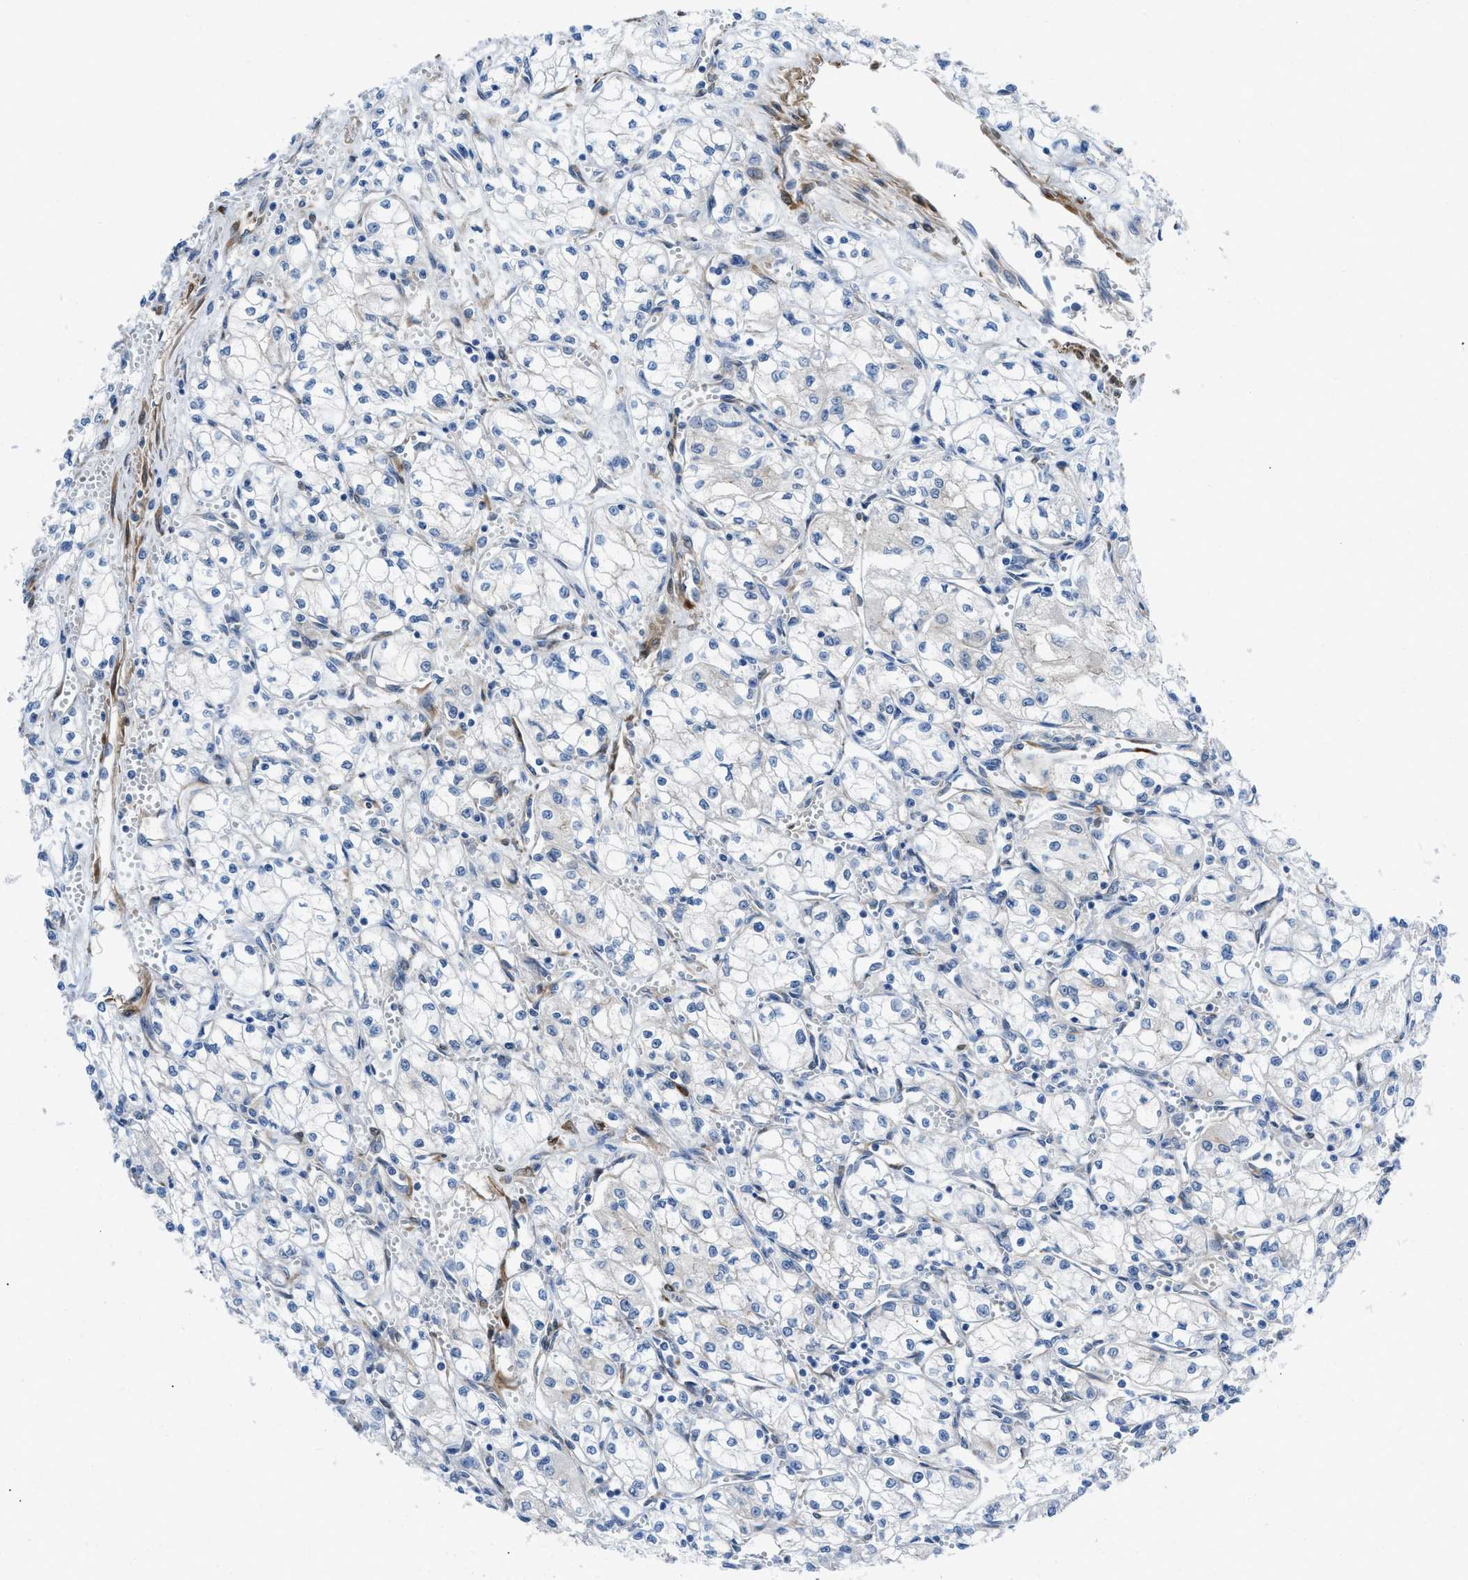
{"staining": {"intensity": "negative", "quantity": "none", "location": "none"}, "tissue": "renal cancer", "cell_type": "Tumor cells", "image_type": "cancer", "snomed": [{"axis": "morphology", "description": "Normal tissue, NOS"}, {"axis": "morphology", "description": "Adenocarcinoma, NOS"}, {"axis": "topography", "description": "Kidney"}], "caption": "Immunohistochemistry (IHC) of human adenocarcinoma (renal) demonstrates no expression in tumor cells. The staining was performed using DAB to visualize the protein expression in brown, while the nuclei were stained in blue with hematoxylin (Magnification: 20x).", "gene": "PDLIM5", "patient": {"sex": "male", "age": 59}}